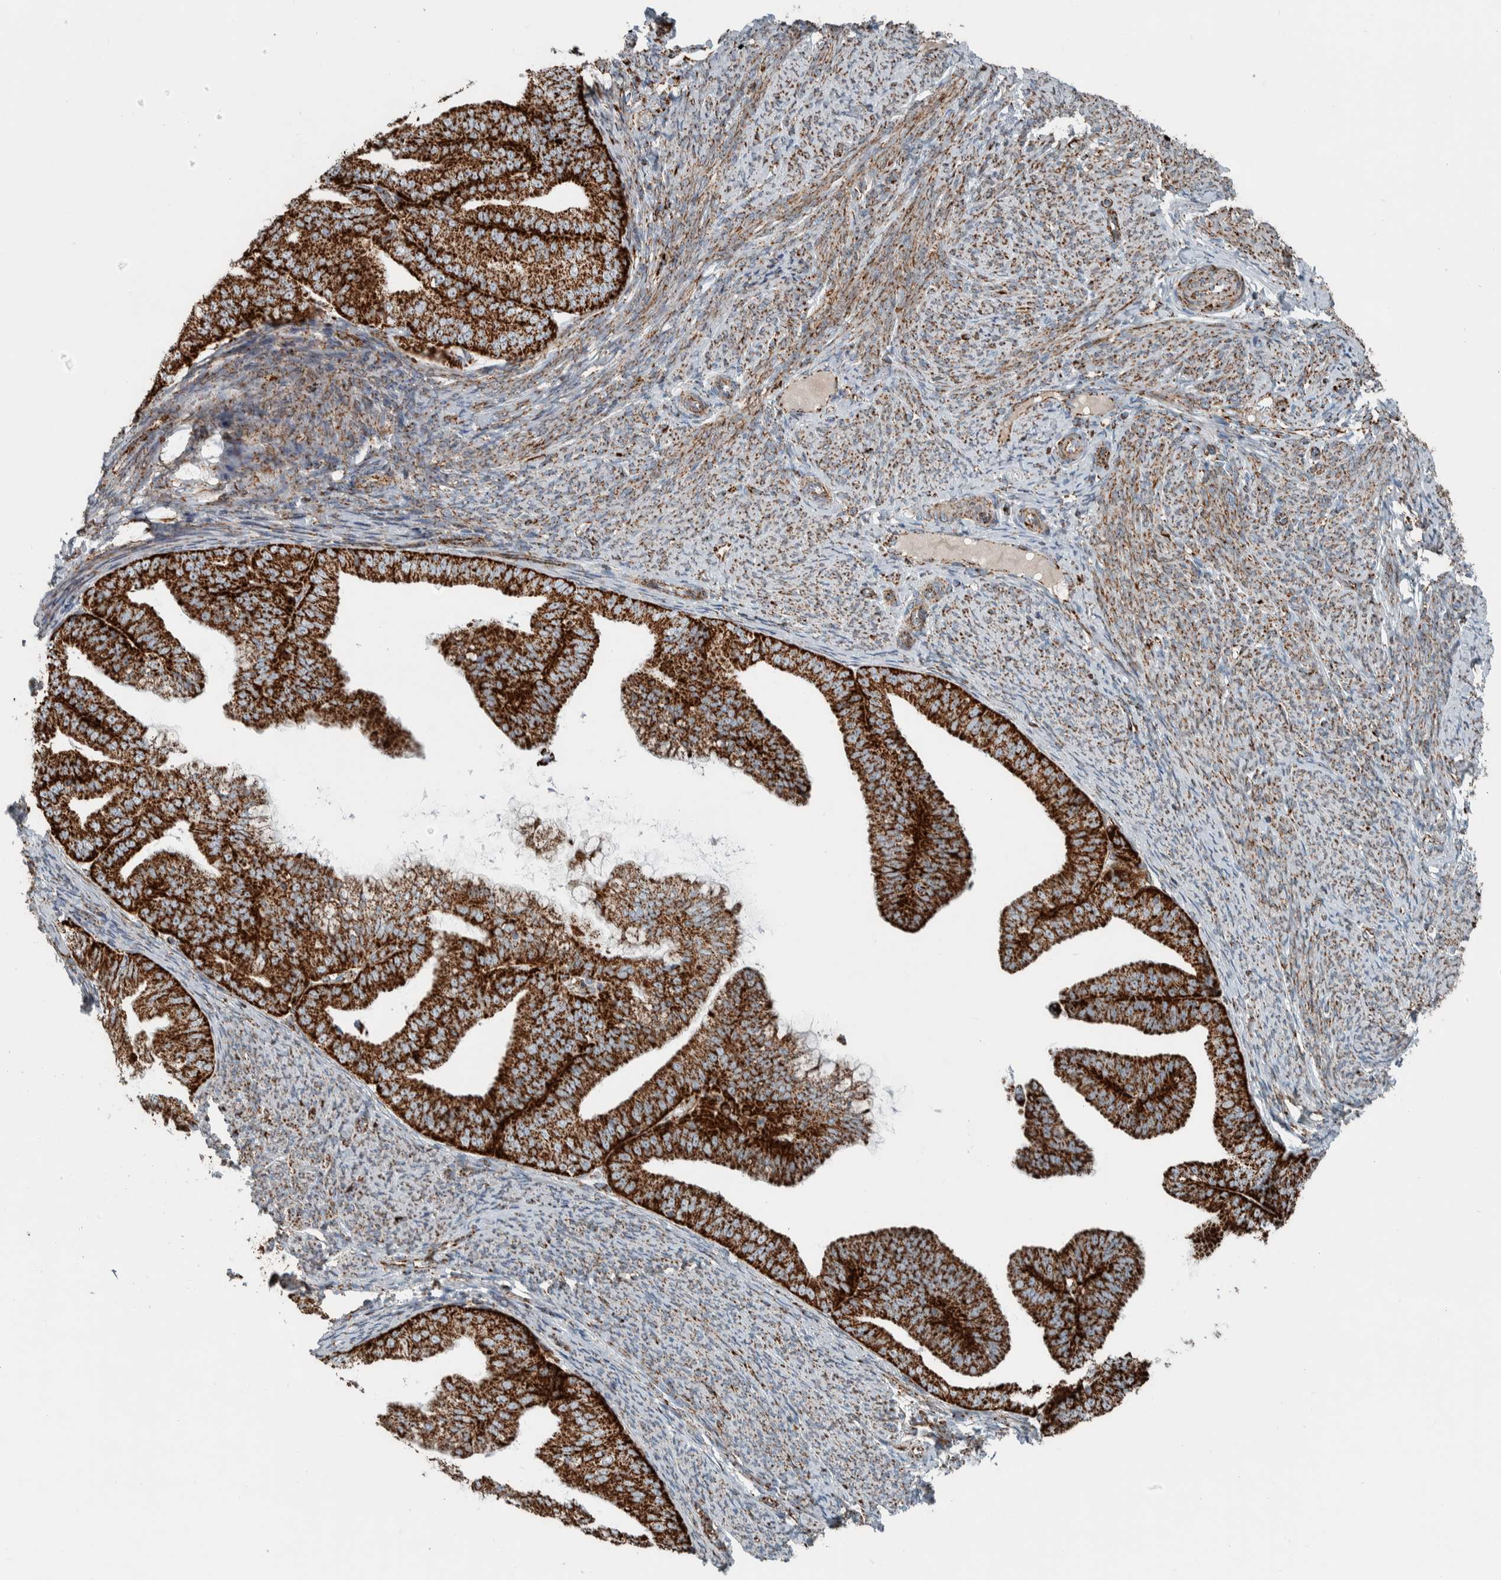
{"staining": {"intensity": "strong", "quantity": ">75%", "location": "cytoplasmic/membranous"}, "tissue": "endometrial cancer", "cell_type": "Tumor cells", "image_type": "cancer", "snomed": [{"axis": "morphology", "description": "Adenocarcinoma, NOS"}, {"axis": "topography", "description": "Endometrium"}], "caption": "The image shows a brown stain indicating the presence of a protein in the cytoplasmic/membranous of tumor cells in endometrial adenocarcinoma. The staining was performed using DAB, with brown indicating positive protein expression. Nuclei are stained blue with hematoxylin.", "gene": "CNTROB", "patient": {"sex": "female", "age": 63}}